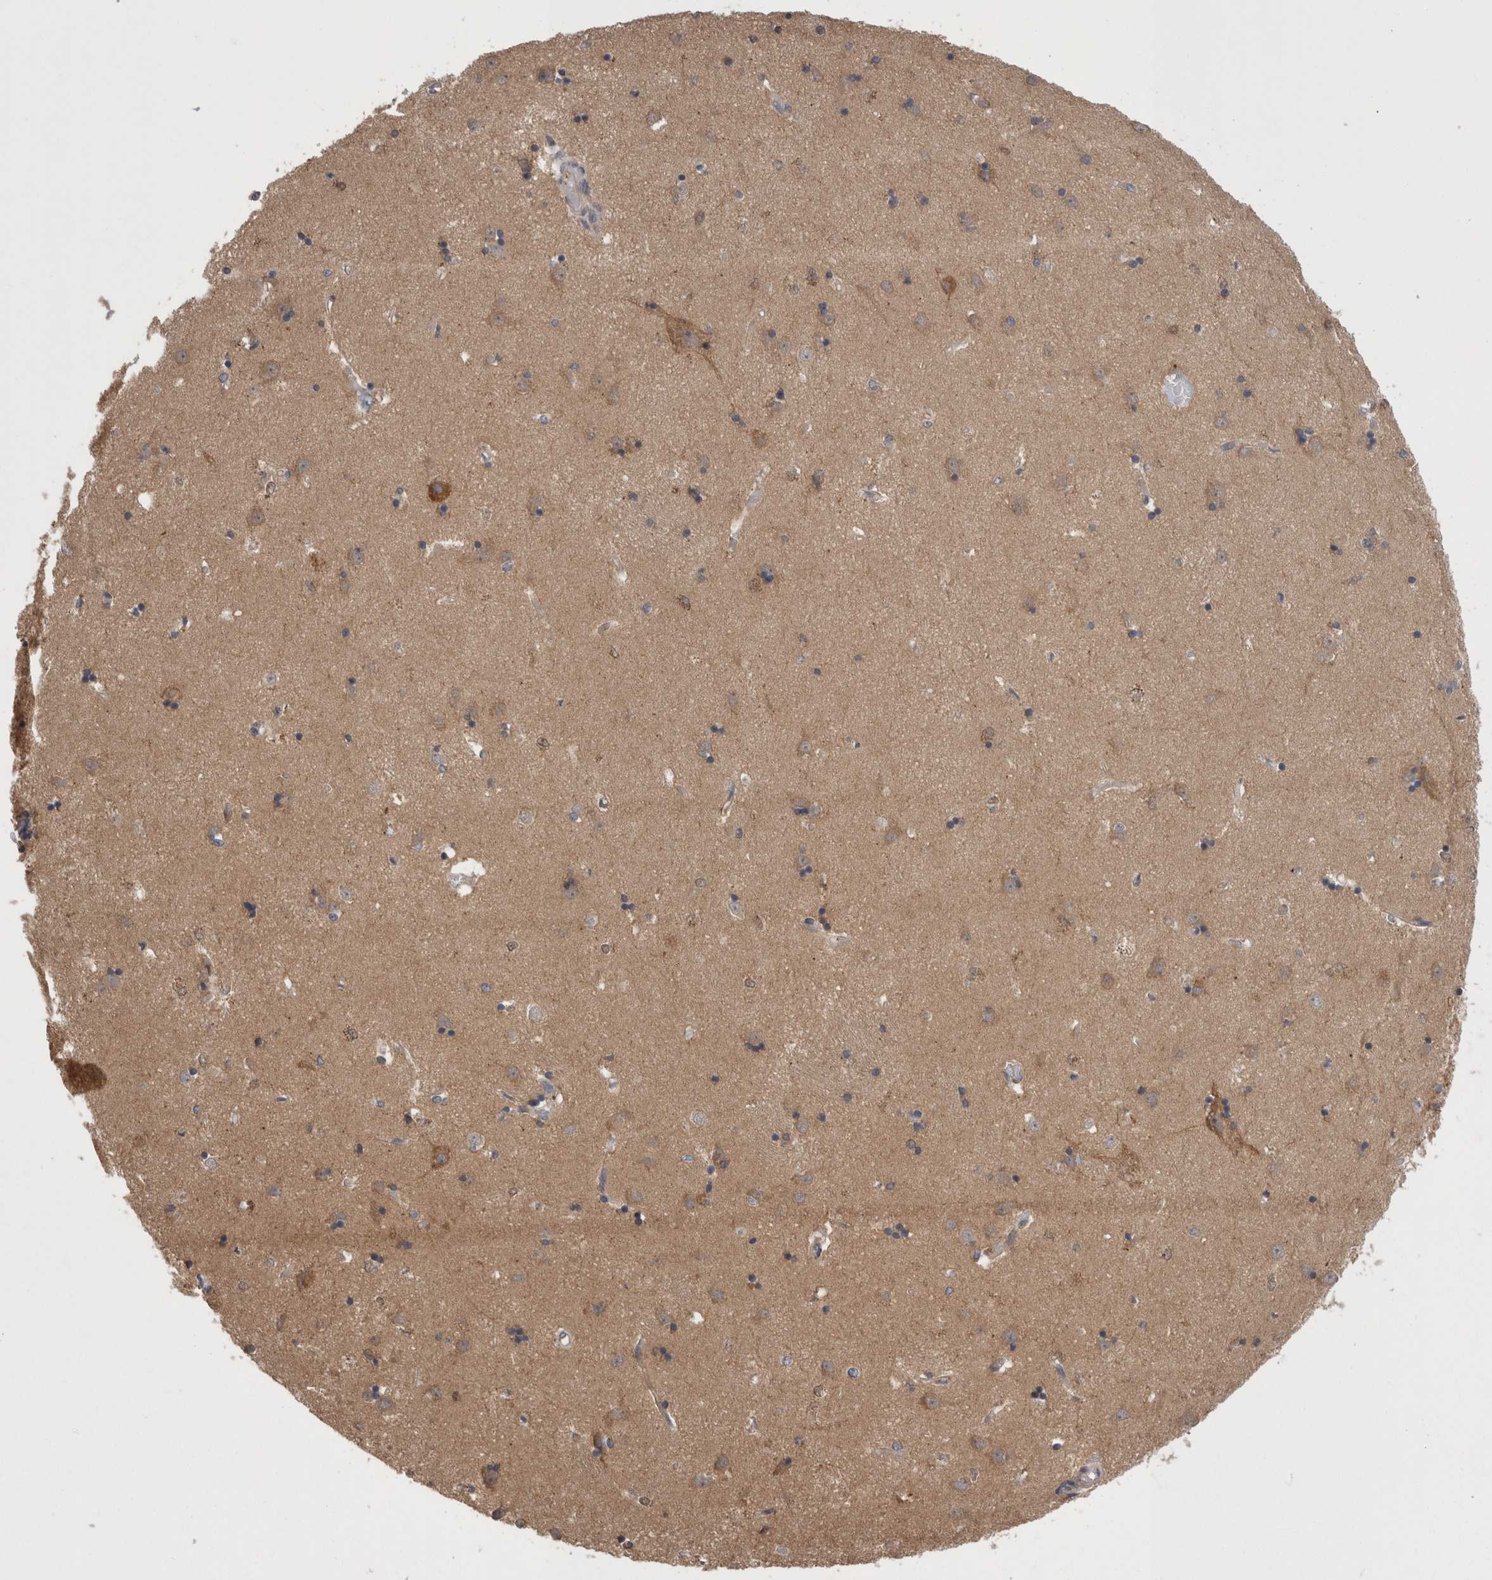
{"staining": {"intensity": "weak", "quantity": "<25%", "location": "cytoplasmic/membranous"}, "tissue": "caudate", "cell_type": "Glial cells", "image_type": "normal", "snomed": [{"axis": "morphology", "description": "Normal tissue, NOS"}, {"axis": "topography", "description": "Lateral ventricle wall"}], "caption": "Immunohistochemical staining of normal human caudate shows no significant expression in glial cells.", "gene": "DCTN6", "patient": {"sex": "male", "age": 45}}